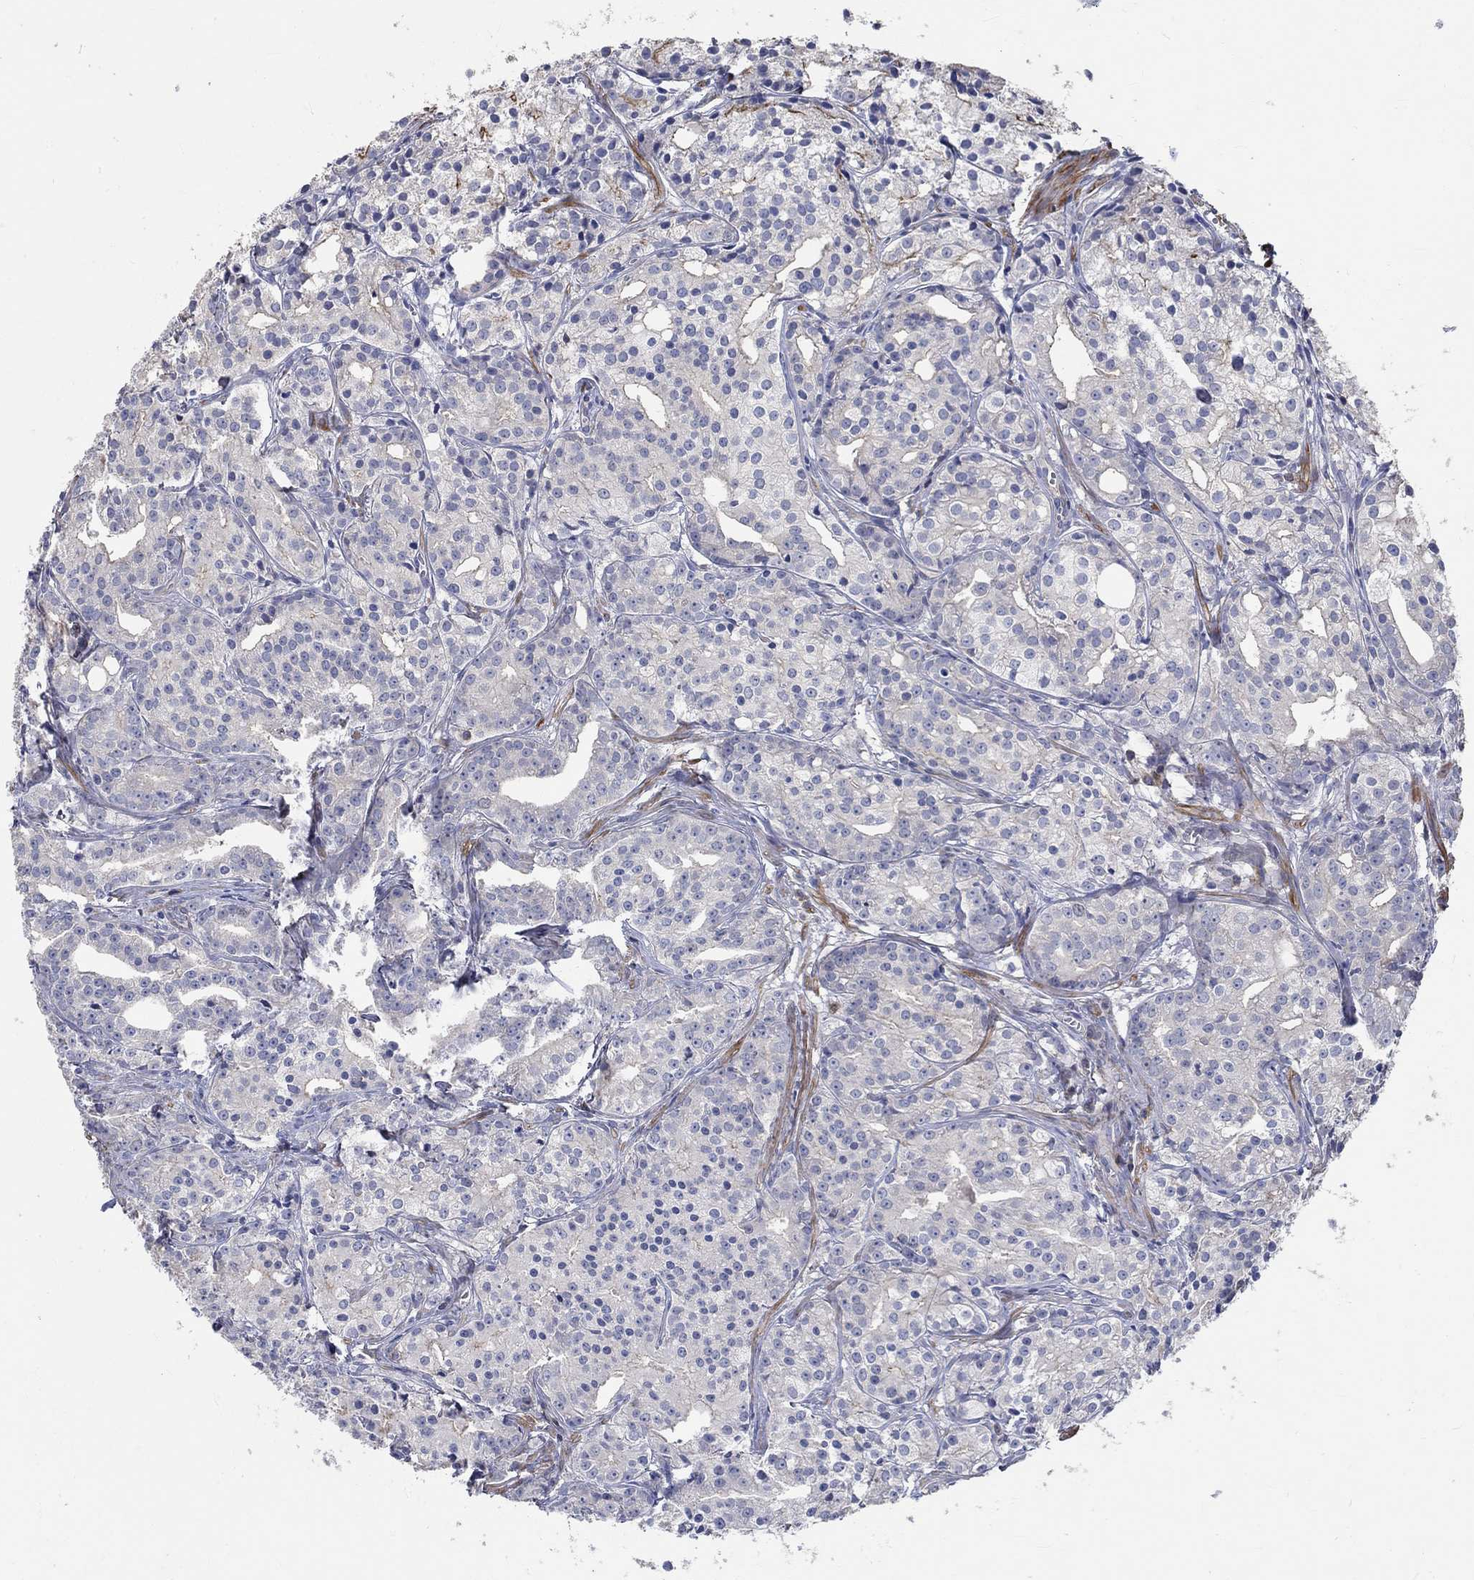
{"staining": {"intensity": "negative", "quantity": "none", "location": "none"}, "tissue": "prostate cancer", "cell_type": "Tumor cells", "image_type": "cancer", "snomed": [{"axis": "morphology", "description": "Adenocarcinoma, Medium grade"}, {"axis": "topography", "description": "Prostate"}], "caption": "Tumor cells are negative for brown protein staining in prostate cancer (adenocarcinoma (medium-grade)). (DAB (3,3'-diaminobenzidine) IHC, high magnification).", "gene": "TNFAIP8L3", "patient": {"sex": "male", "age": 74}}